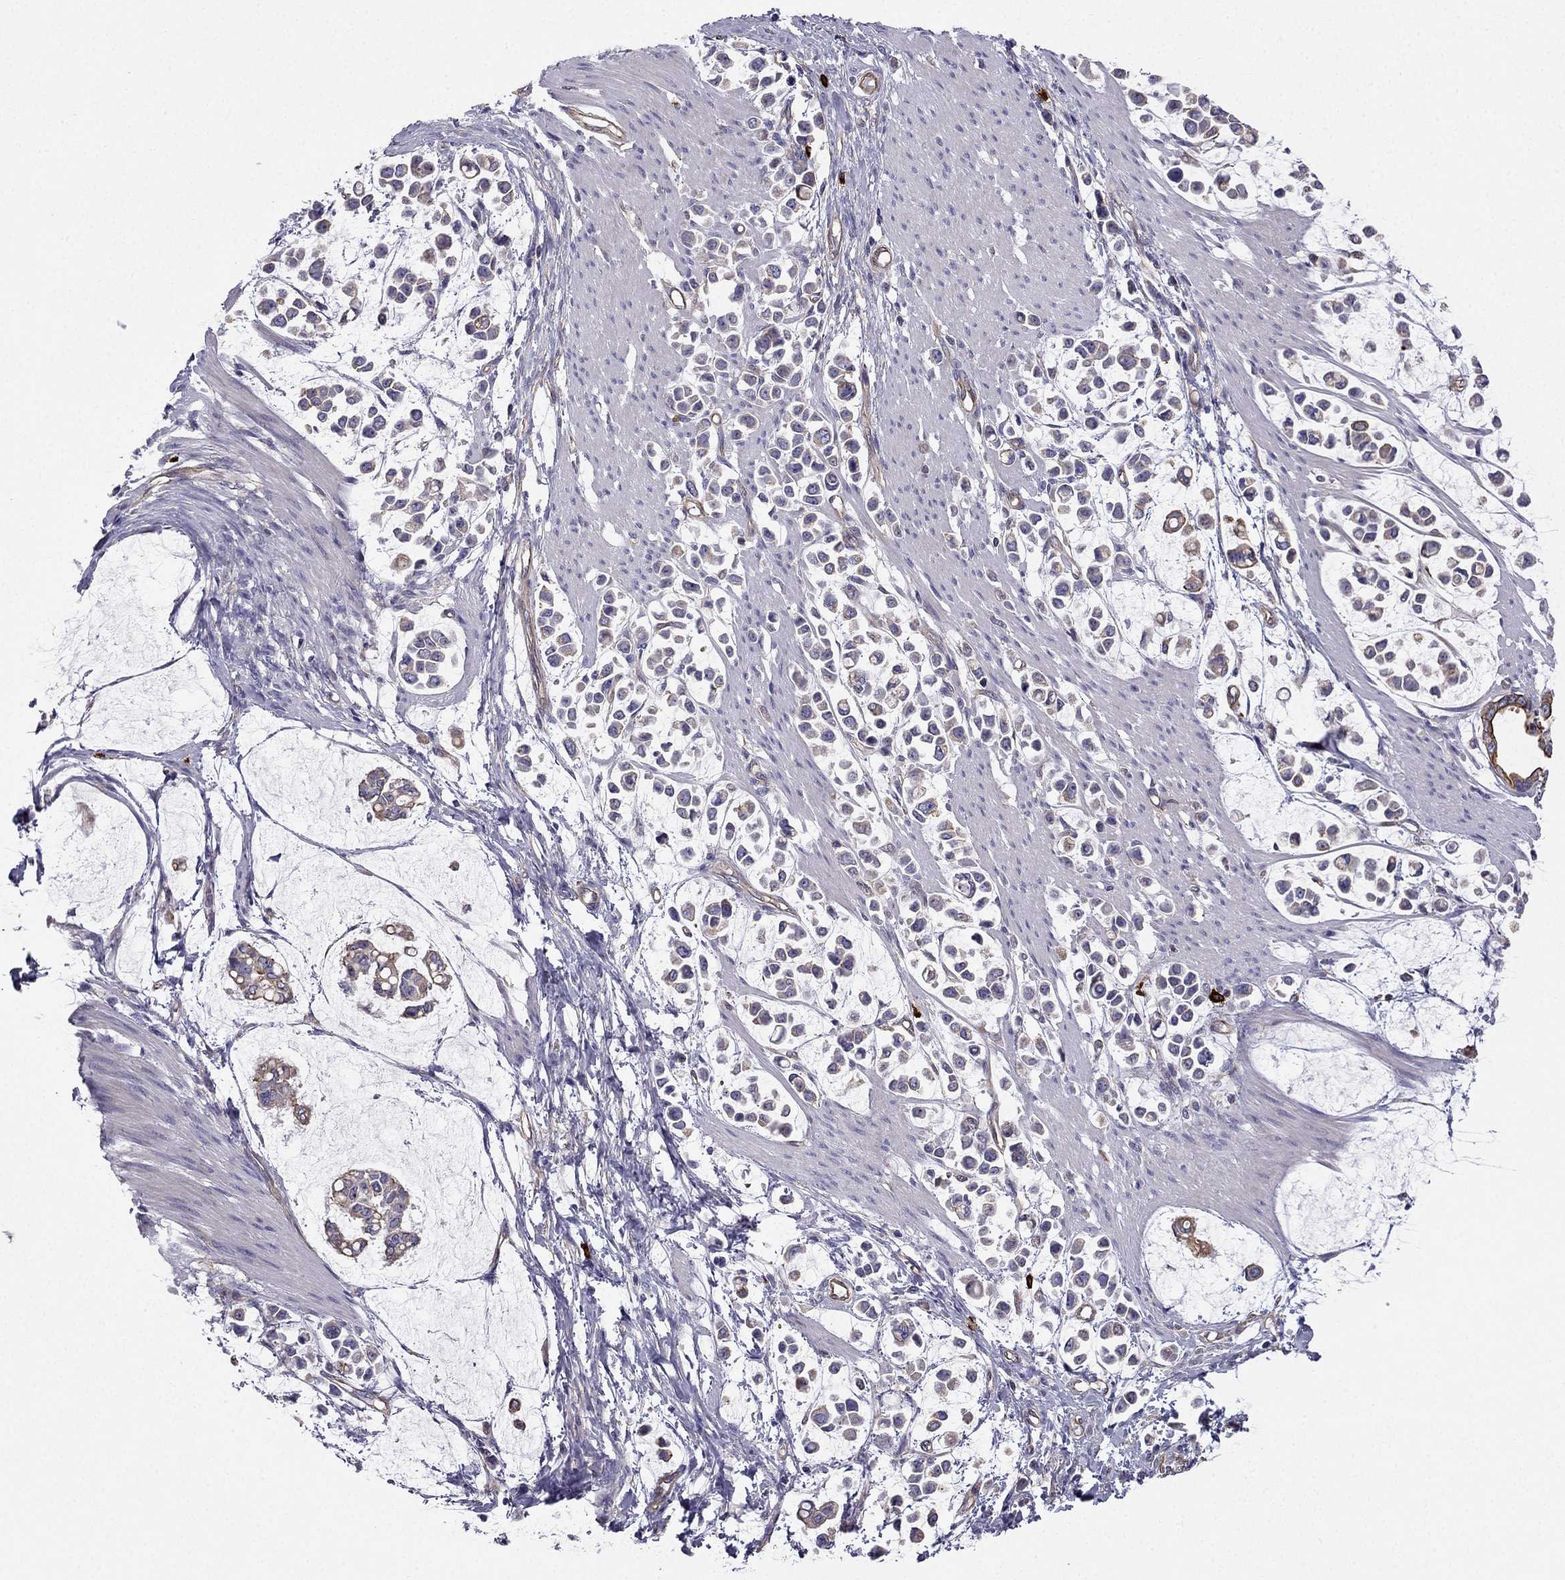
{"staining": {"intensity": "weak", "quantity": "<25%", "location": "cytoplasmic/membranous"}, "tissue": "stomach cancer", "cell_type": "Tumor cells", "image_type": "cancer", "snomed": [{"axis": "morphology", "description": "Adenocarcinoma, NOS"}, {"axis": "topography", "description": "Stomach"}], "caption": "Tumor cells show no significant staining in stomach cancer.", "gene": "ENOX1", "patient": {"sex": "male", "age": 82}}